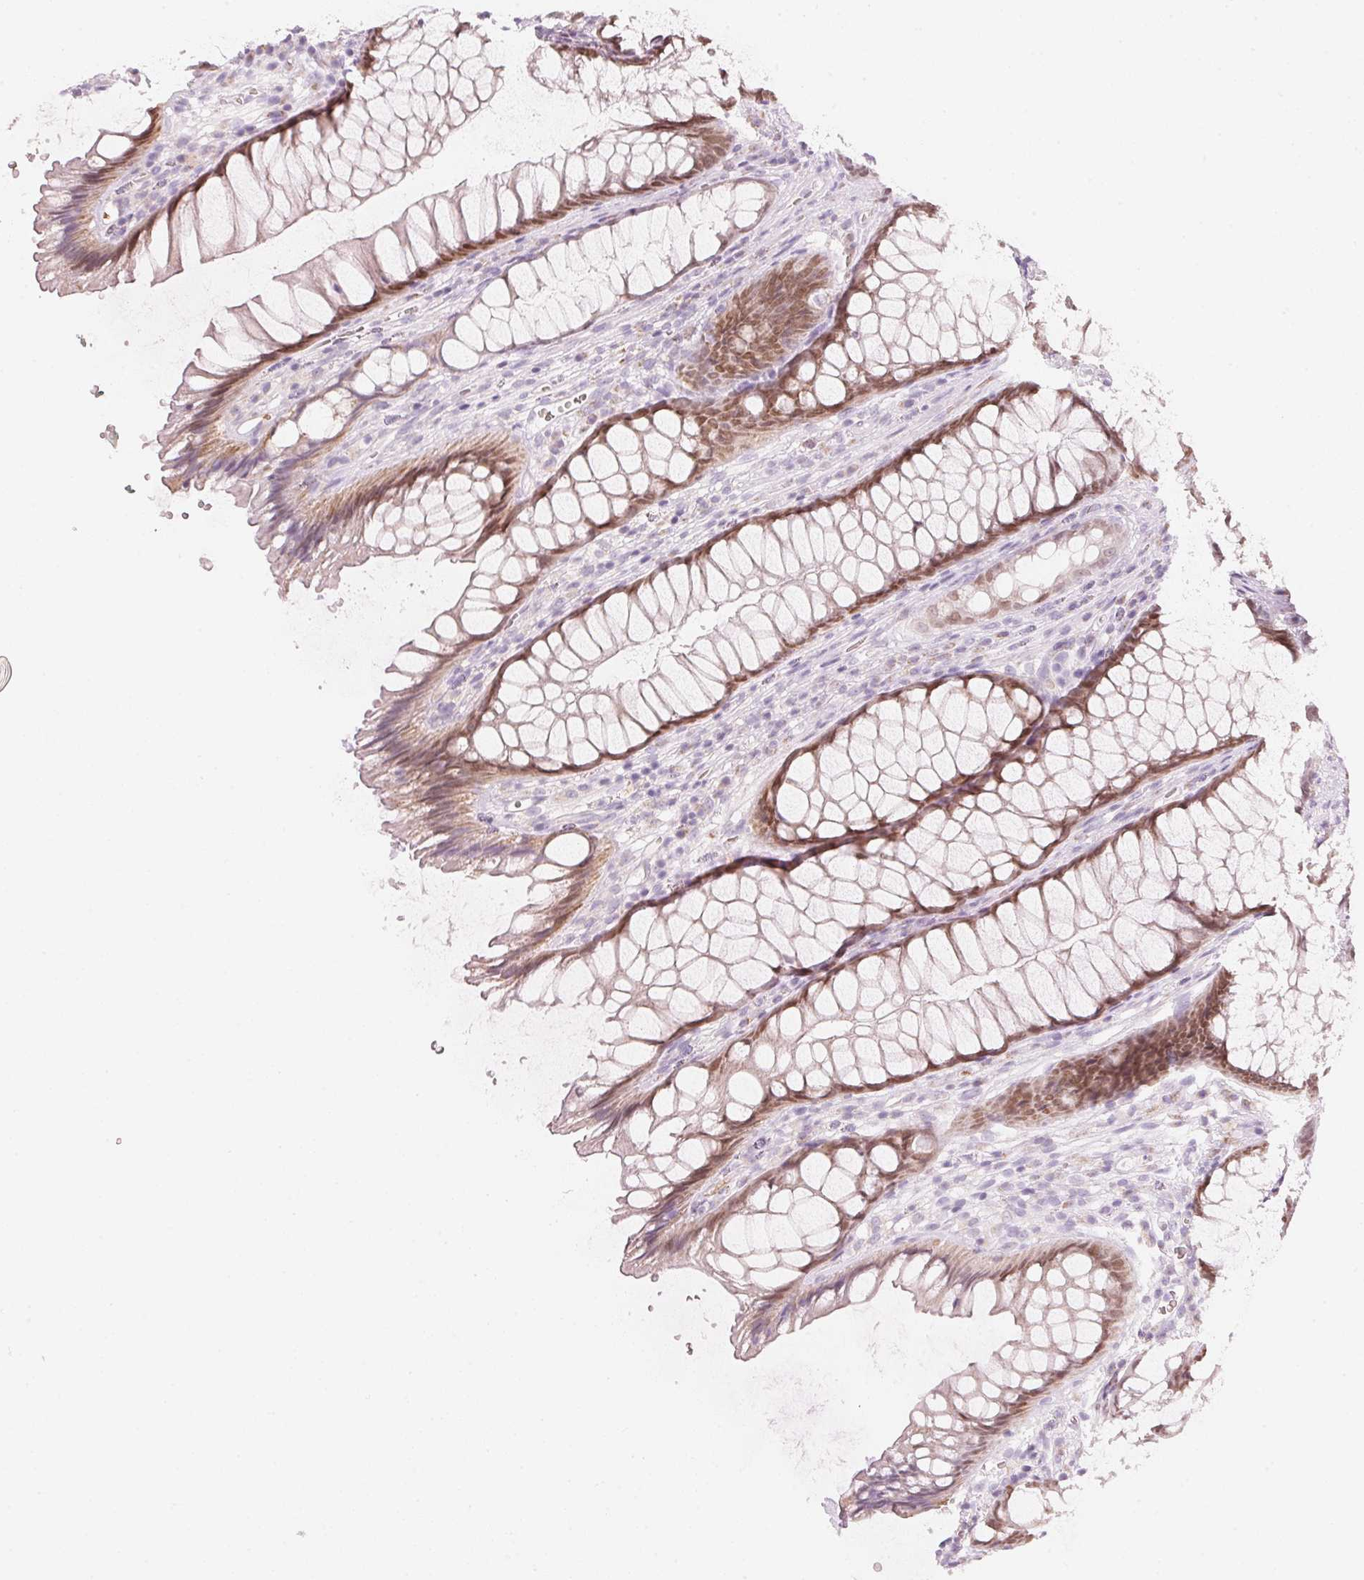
{"staining": {"intensity": "weak", "quantity": ">75%", "location": "cytoplasmic/membranous,nuclear"}, "tissue": "rectum", "cell_type": "Glandular cells", "image_type": "normal", "snomed": [{"axis": "morphology", "description": "Normal tissue, NOS"}, {"axis": "topography", "description": "Rectum"}], "caption": "A brown stain shows weak cytoplasmic/membranous,nuclear staining of a protein in glandular cells of unremarkable human rectum. The staining is performed using DAB (3,3'-diaminobenzidine) brown chromogen to label protein expression. The nuclei are counter-stained blue using hematoxylin.", "gene": "HOXB13", "patient": {"sex": "male", "age": 53}}